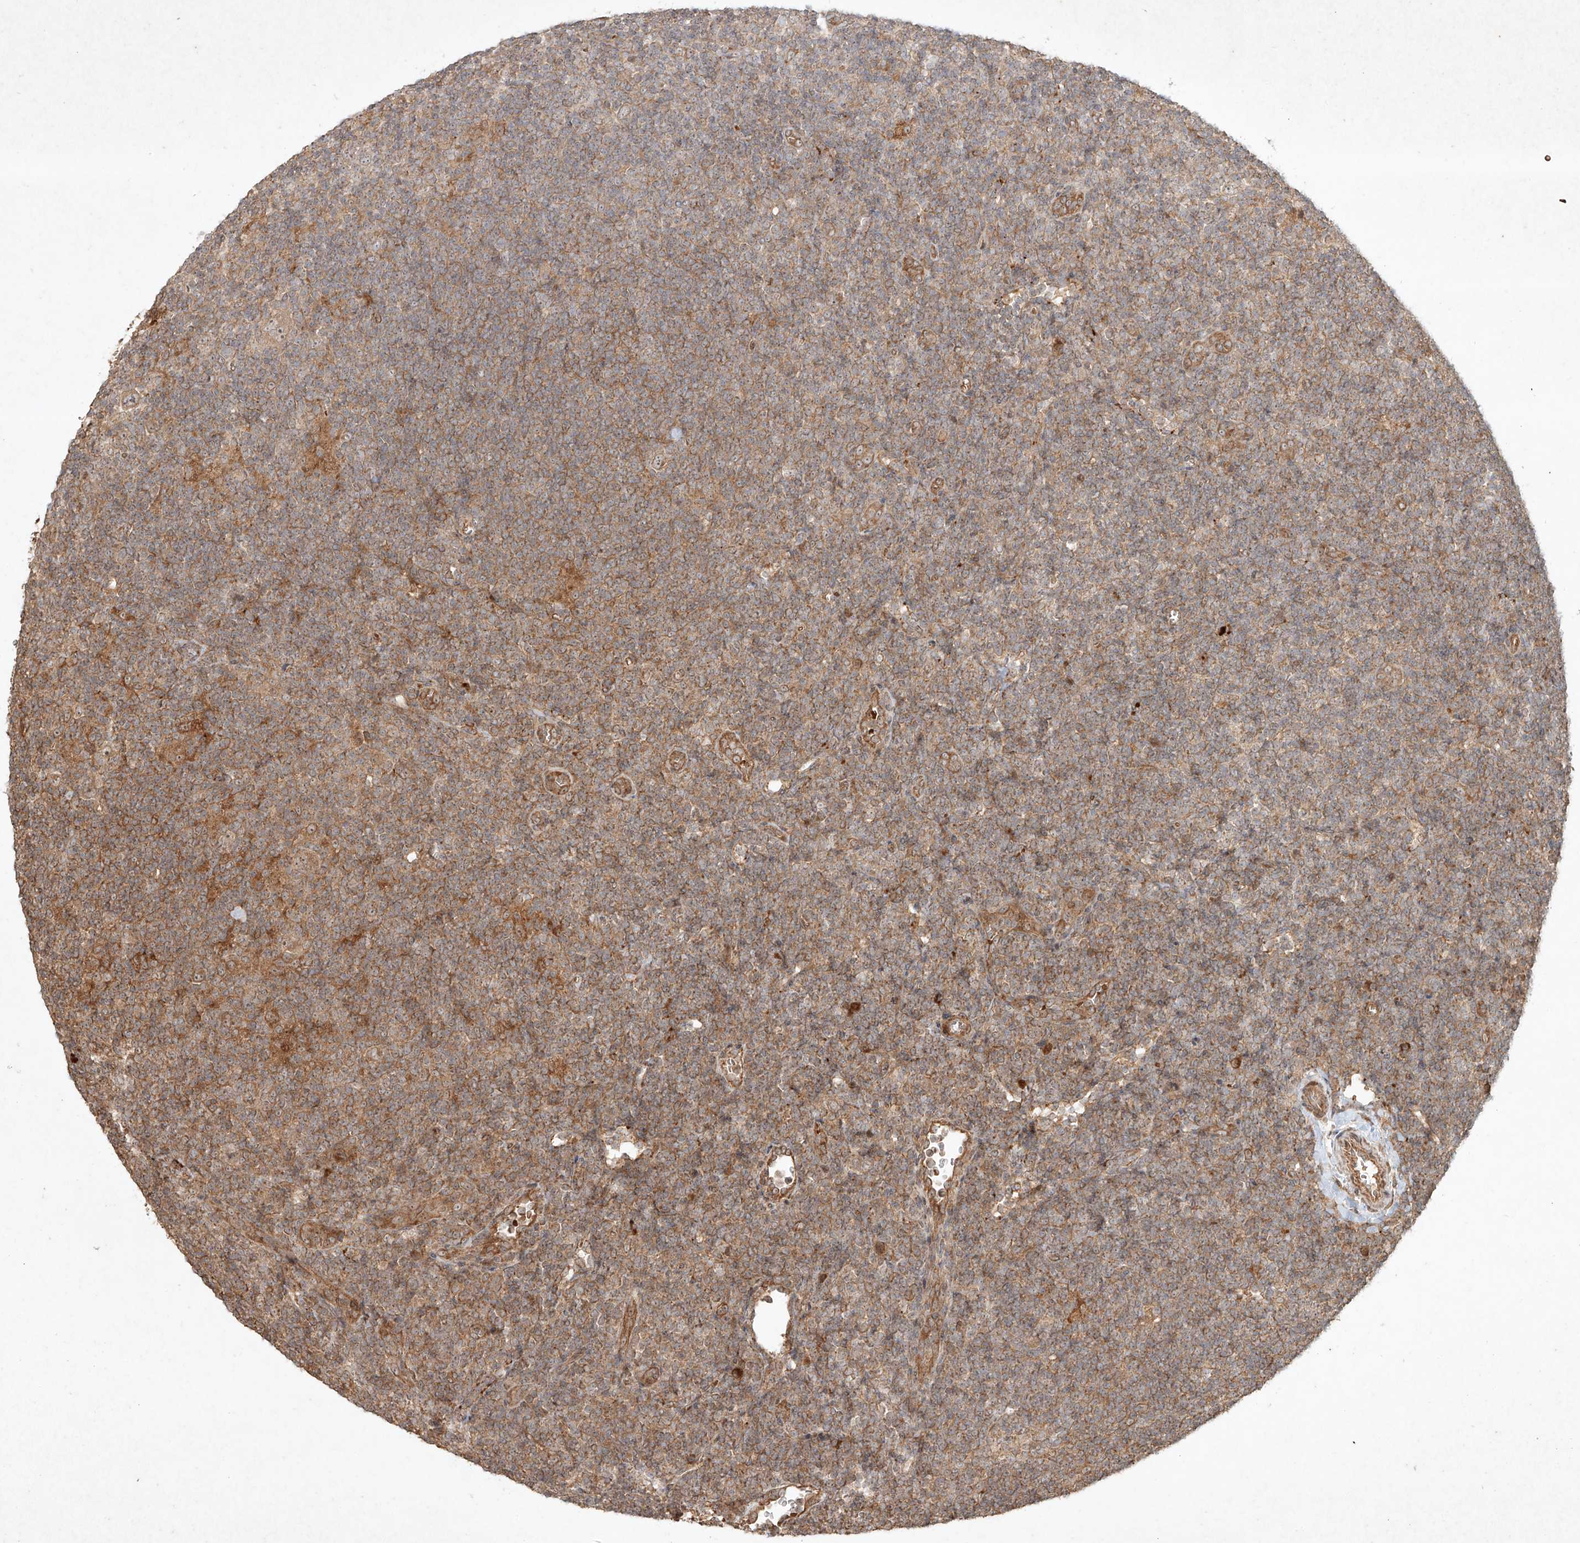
{"staining": {"intensity": "moderate", "quantity": ">75%", "location": "cytoplasmic/membranous,nuclear"}, "tissue": "lymphoma", "cell_type": "Tumor cells", "image_type": "cancer", "snomed": [{"axis": "morphology", "description": "Hodgkin's disease, NOS"}, {"axis": "topography", "description": "Lymph node"}], "caption": "This image exhibits immunohistochemistry (IHC) staining of human Hodgkin's disease, with medium moderate cytoplasmic/membranous and nuclear expression in approximately >75% of tumor cells.", "gene": "CYYR1", "patient": {"sex": "female", "age": 57}}